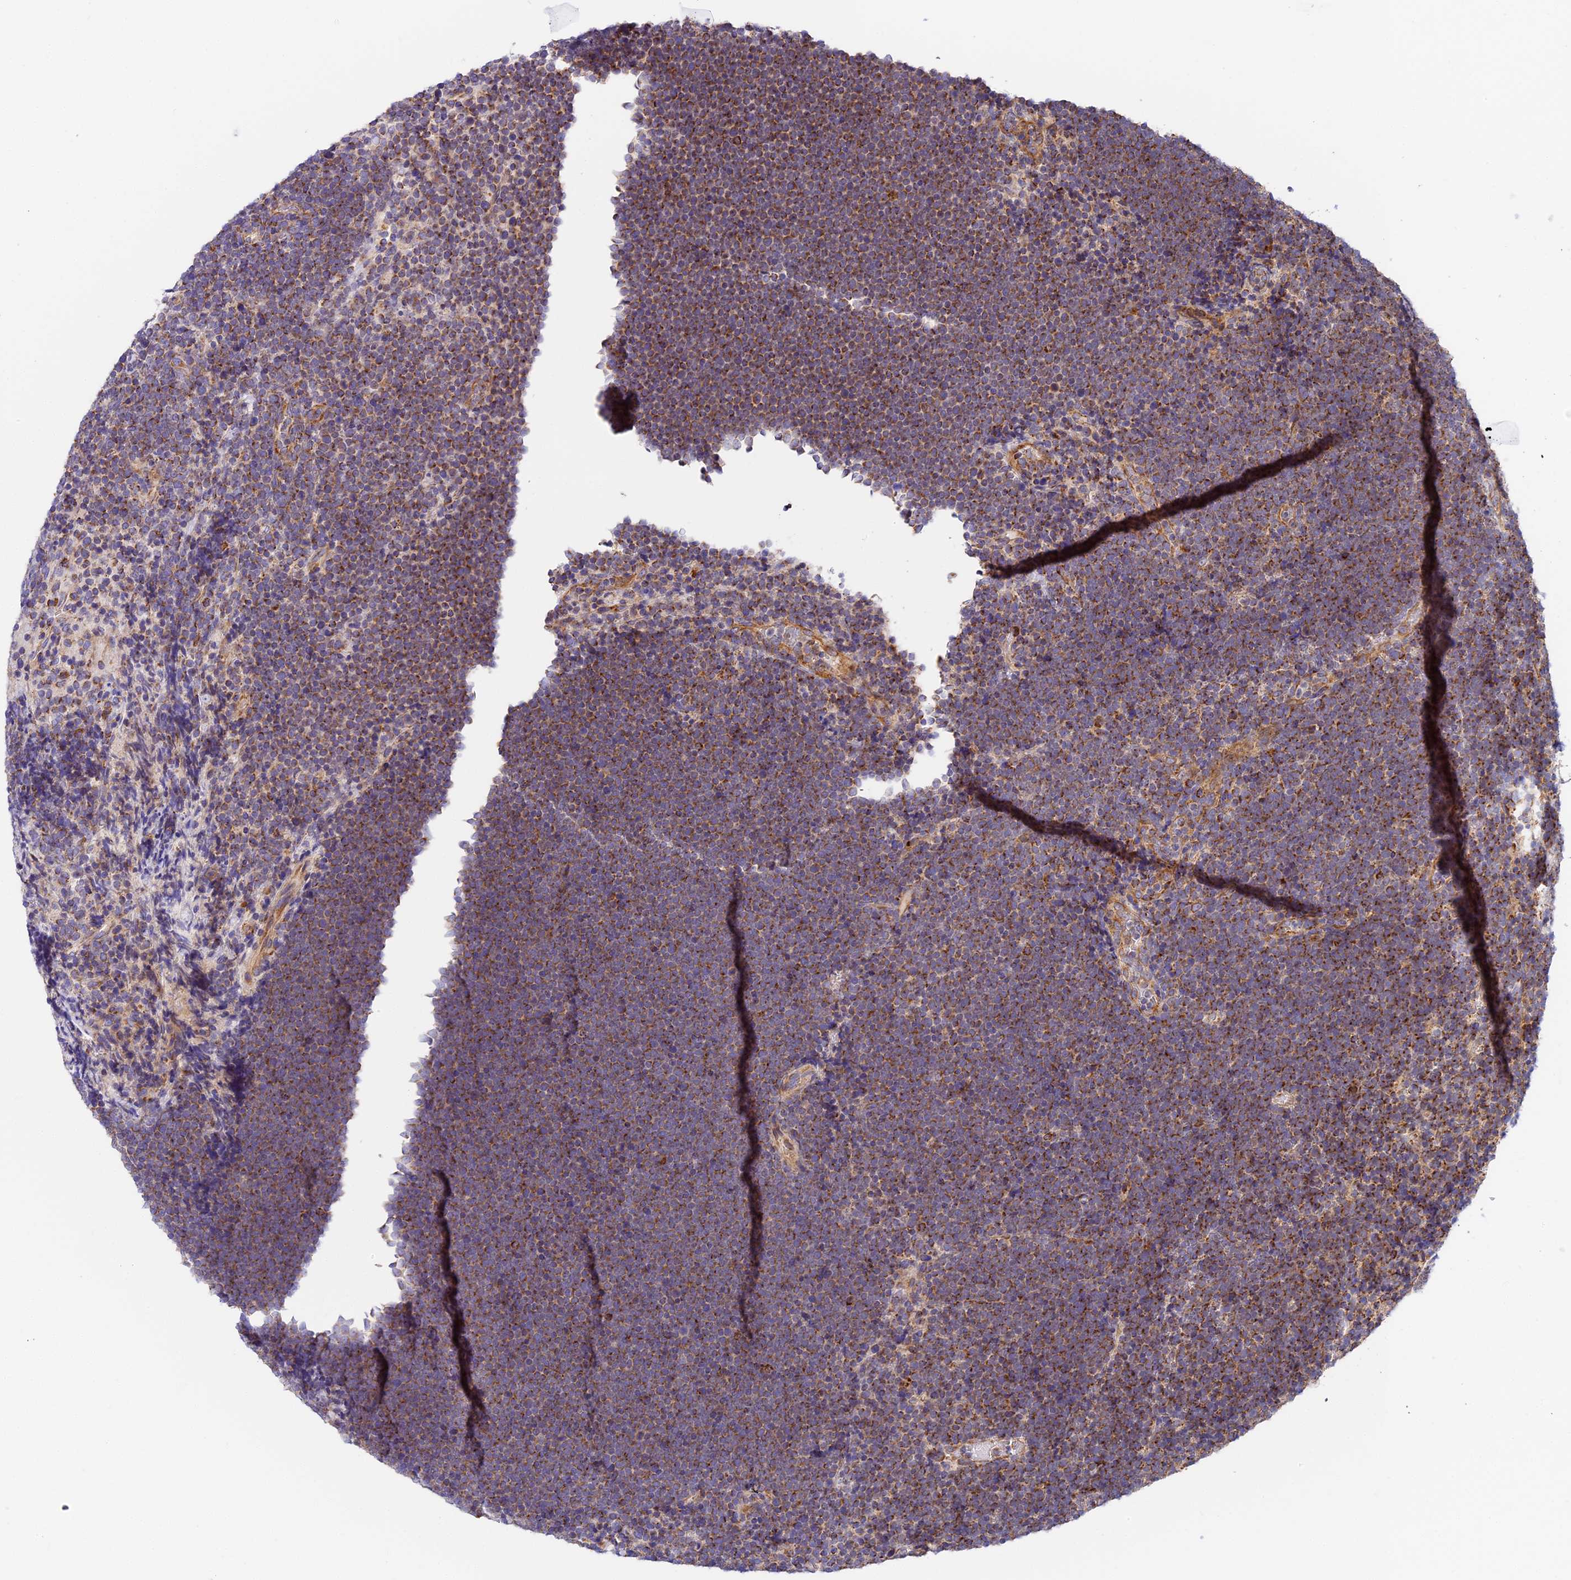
{"staining": {"intensity": "moderate", "quantity": ">75%", "location": "cytoplasmic/membranous"}, "tissue": "lymphoma", "cell_type": "Tumor cells", "image_type": "cancer", "snomed": [{"axis": "morphology", "description": "Malignant lymphoma, non-Hodgkin's type, High grade"}, {"axis": "topography", "description": "Lymph node"}], "caption": "Protein analysis of lymphoma tissue displays moderate cytoplasmic/membranous positivity in about >75% of tumor cells.", "gene": "MRAS", "patient": {"sex": "male", "age": 13}}